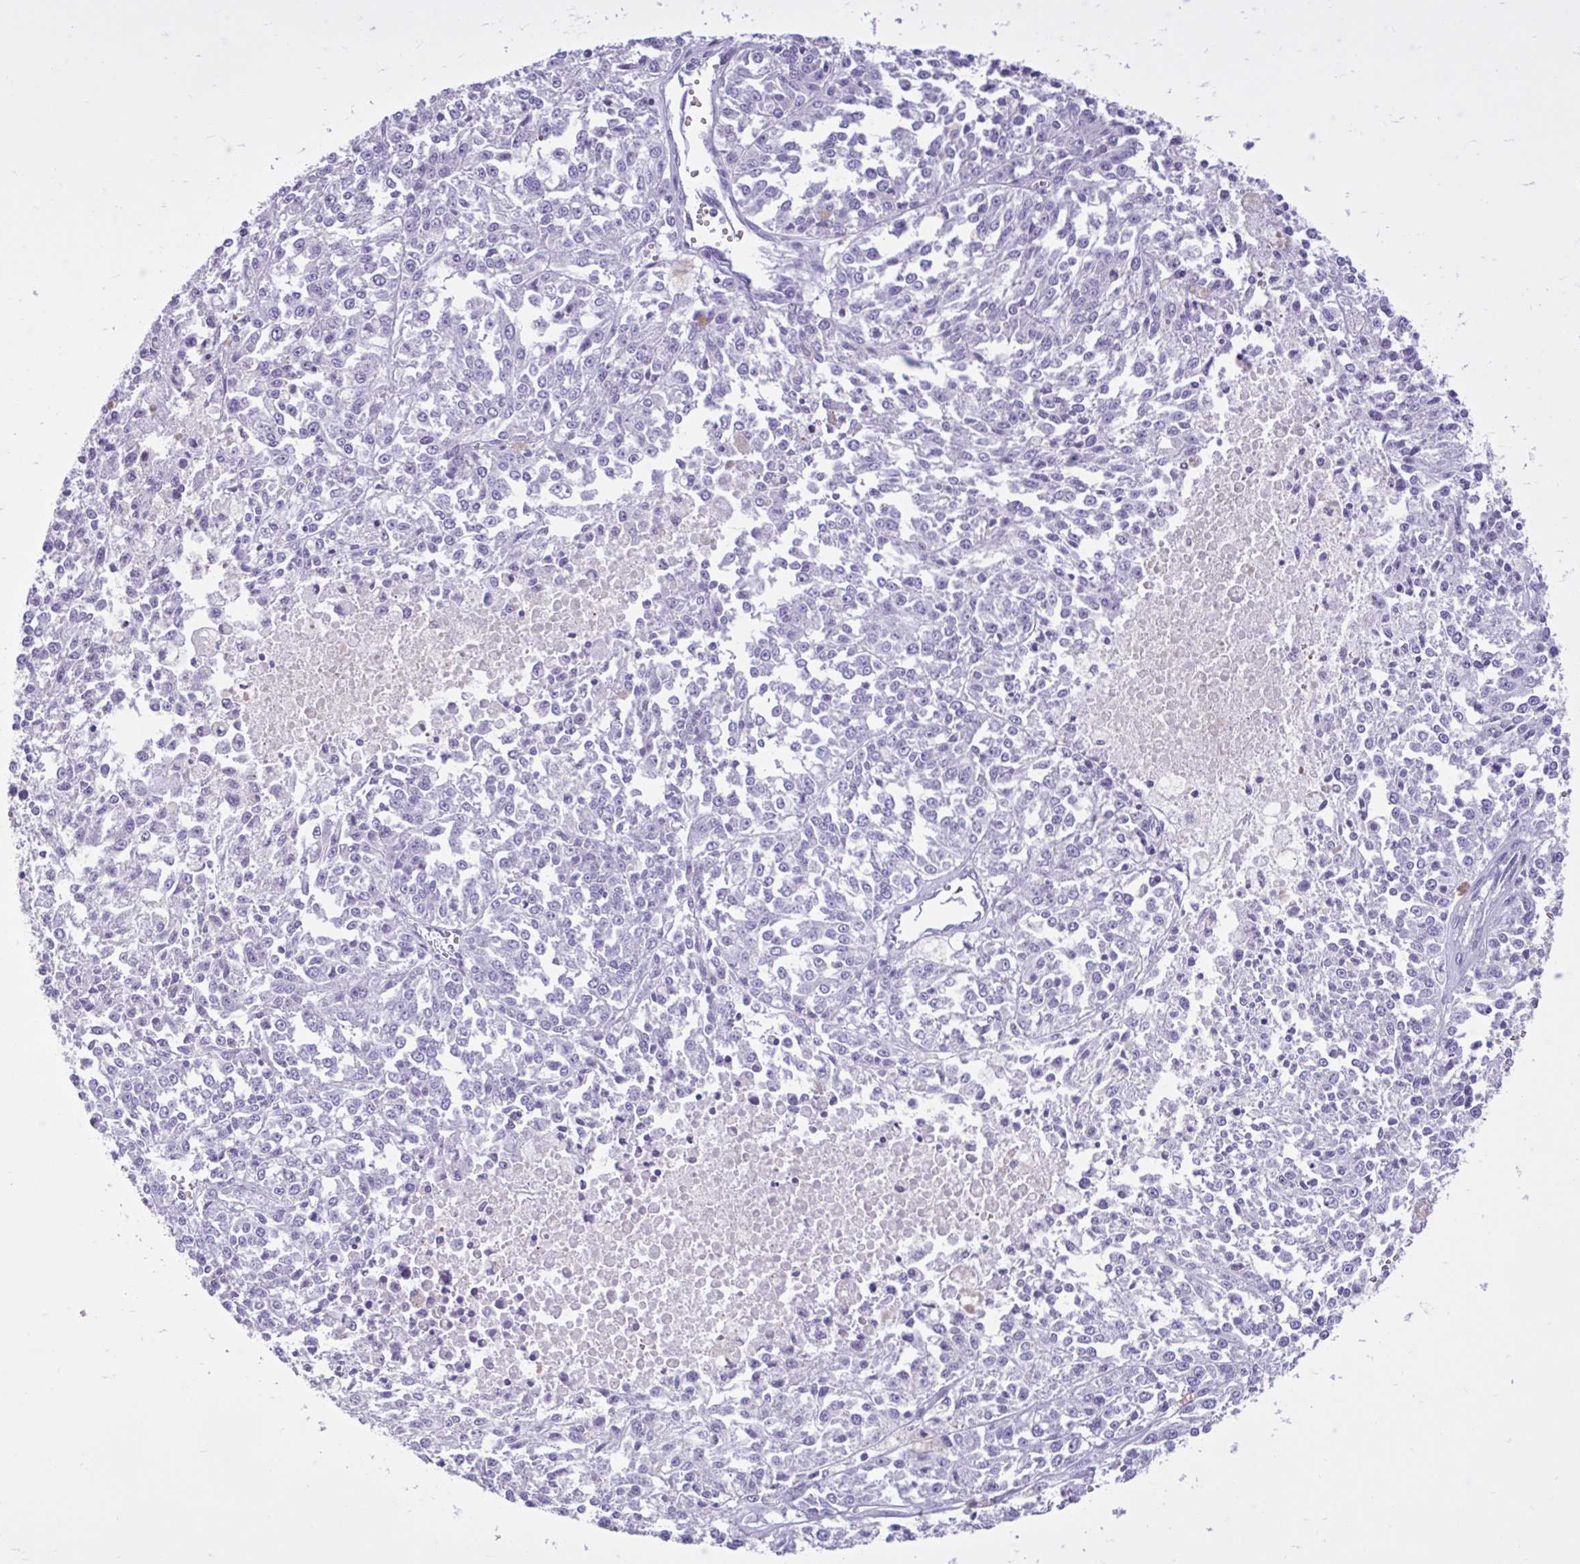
{"staining": {"intensity": "negative", "quantity": "none", "location": "none"}, "tissue": "melanoma", "cell_type": "Tumor cells", "image_type": "cancer", "snomed": [{"axis": "morphology", "description": "Malignant melanoma, NOS"}, {"axis": "topography", "description": "Skin"}], "caption": "Immunohistochemistry (IHC) of melanoma reveals no positivity in tumor cells.", "gene": "FAM153A", "patient": {"sex": "female", "age": 64}}